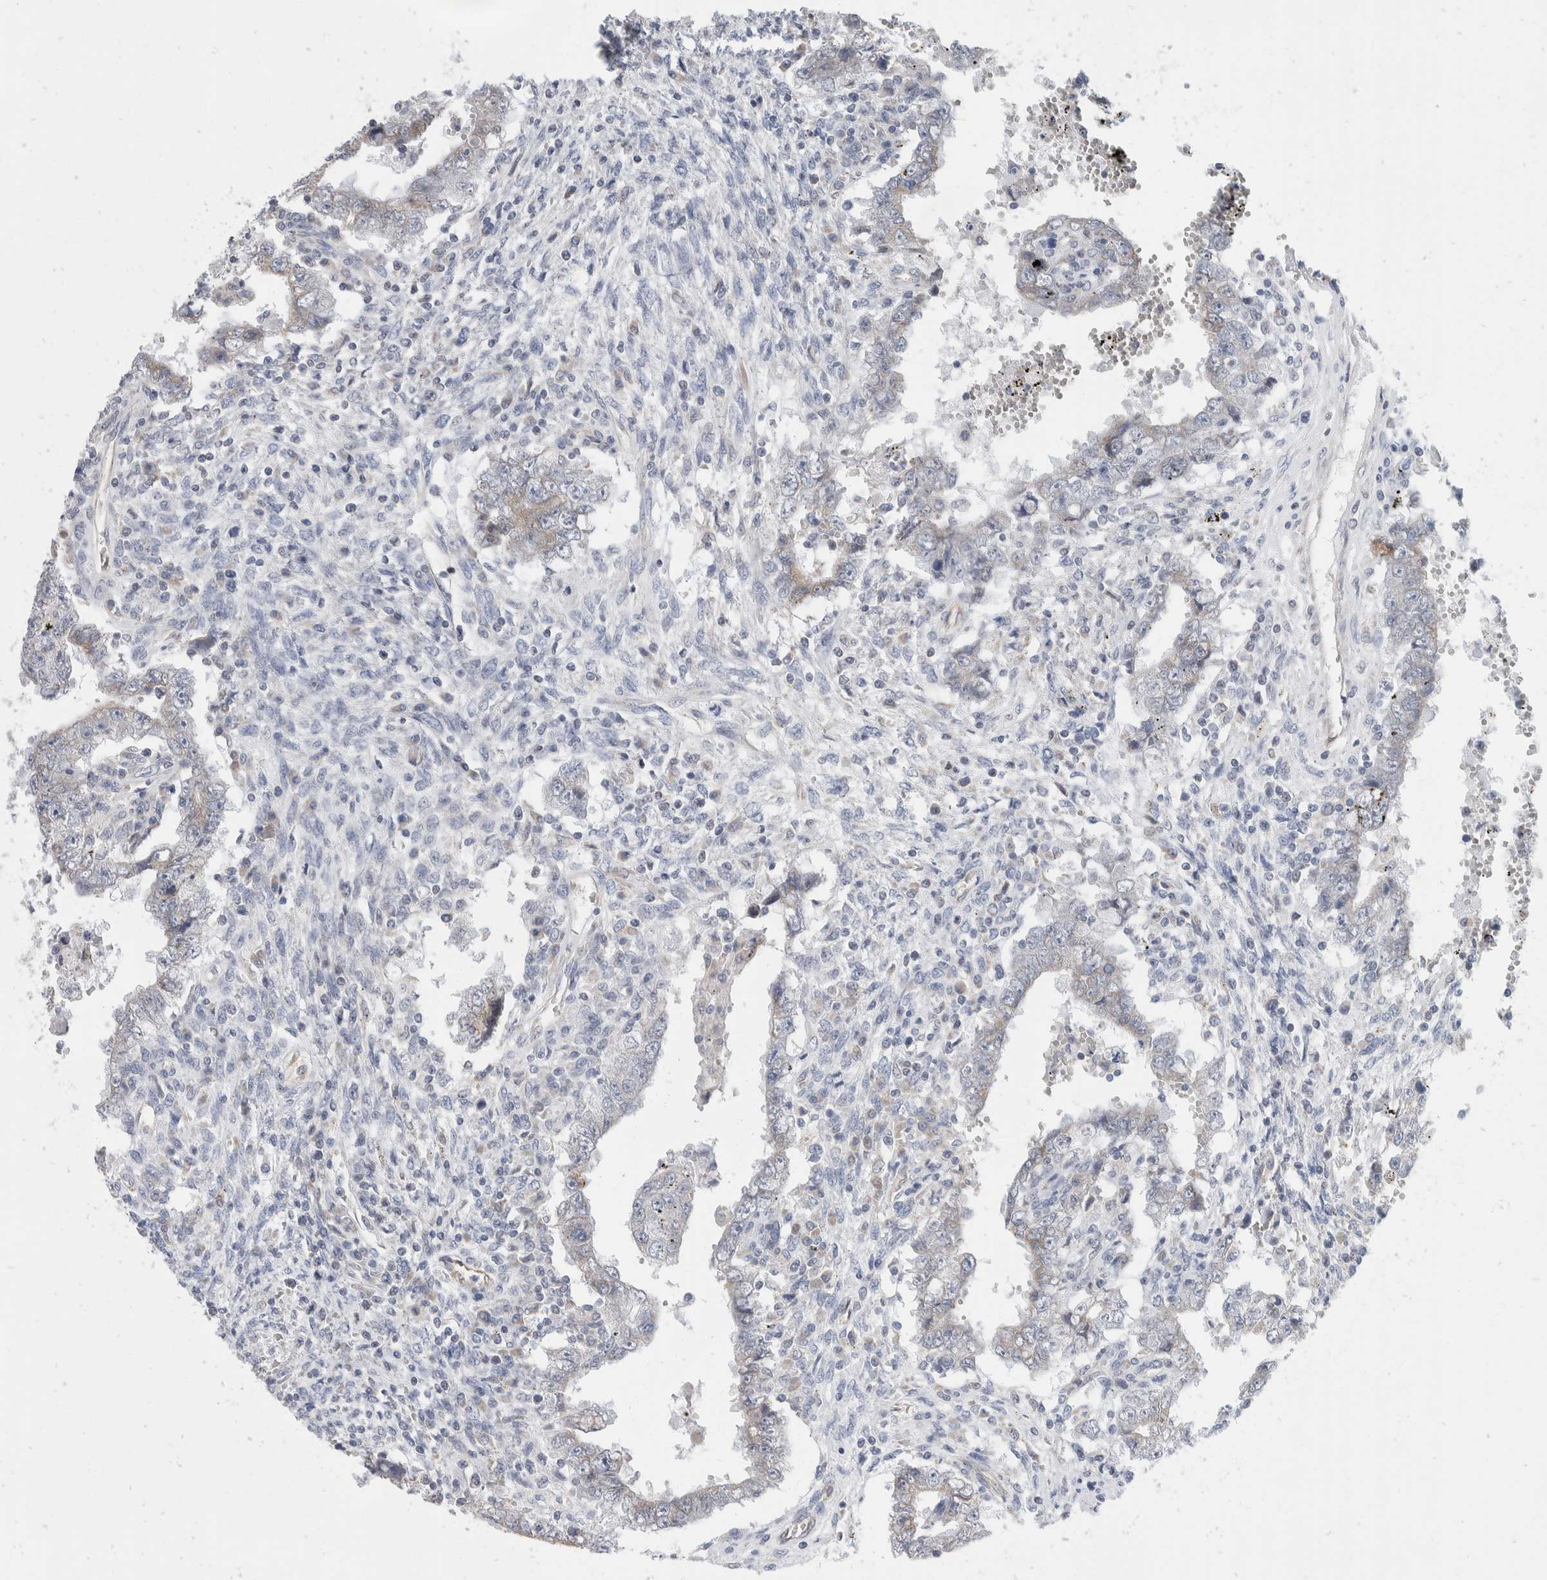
{"staining": {"intensity": "negative", "quantity": "none", "location": "none"}, "tissue": "testis cancer", "cell_type": "Tumor cells", "image_type": "cancer", "snomed": [{"axis": "morphology", "description": "Carcinoma, Embryonal, NOS"}, {"axis": "topography", "description": "Testis"}], "caption": "The IHC histopathology image has no significant positivity in tumor cells of testis cancer tissue.", "gene": "TMEM245", "patient": {"sex": "male", "age": 26}}